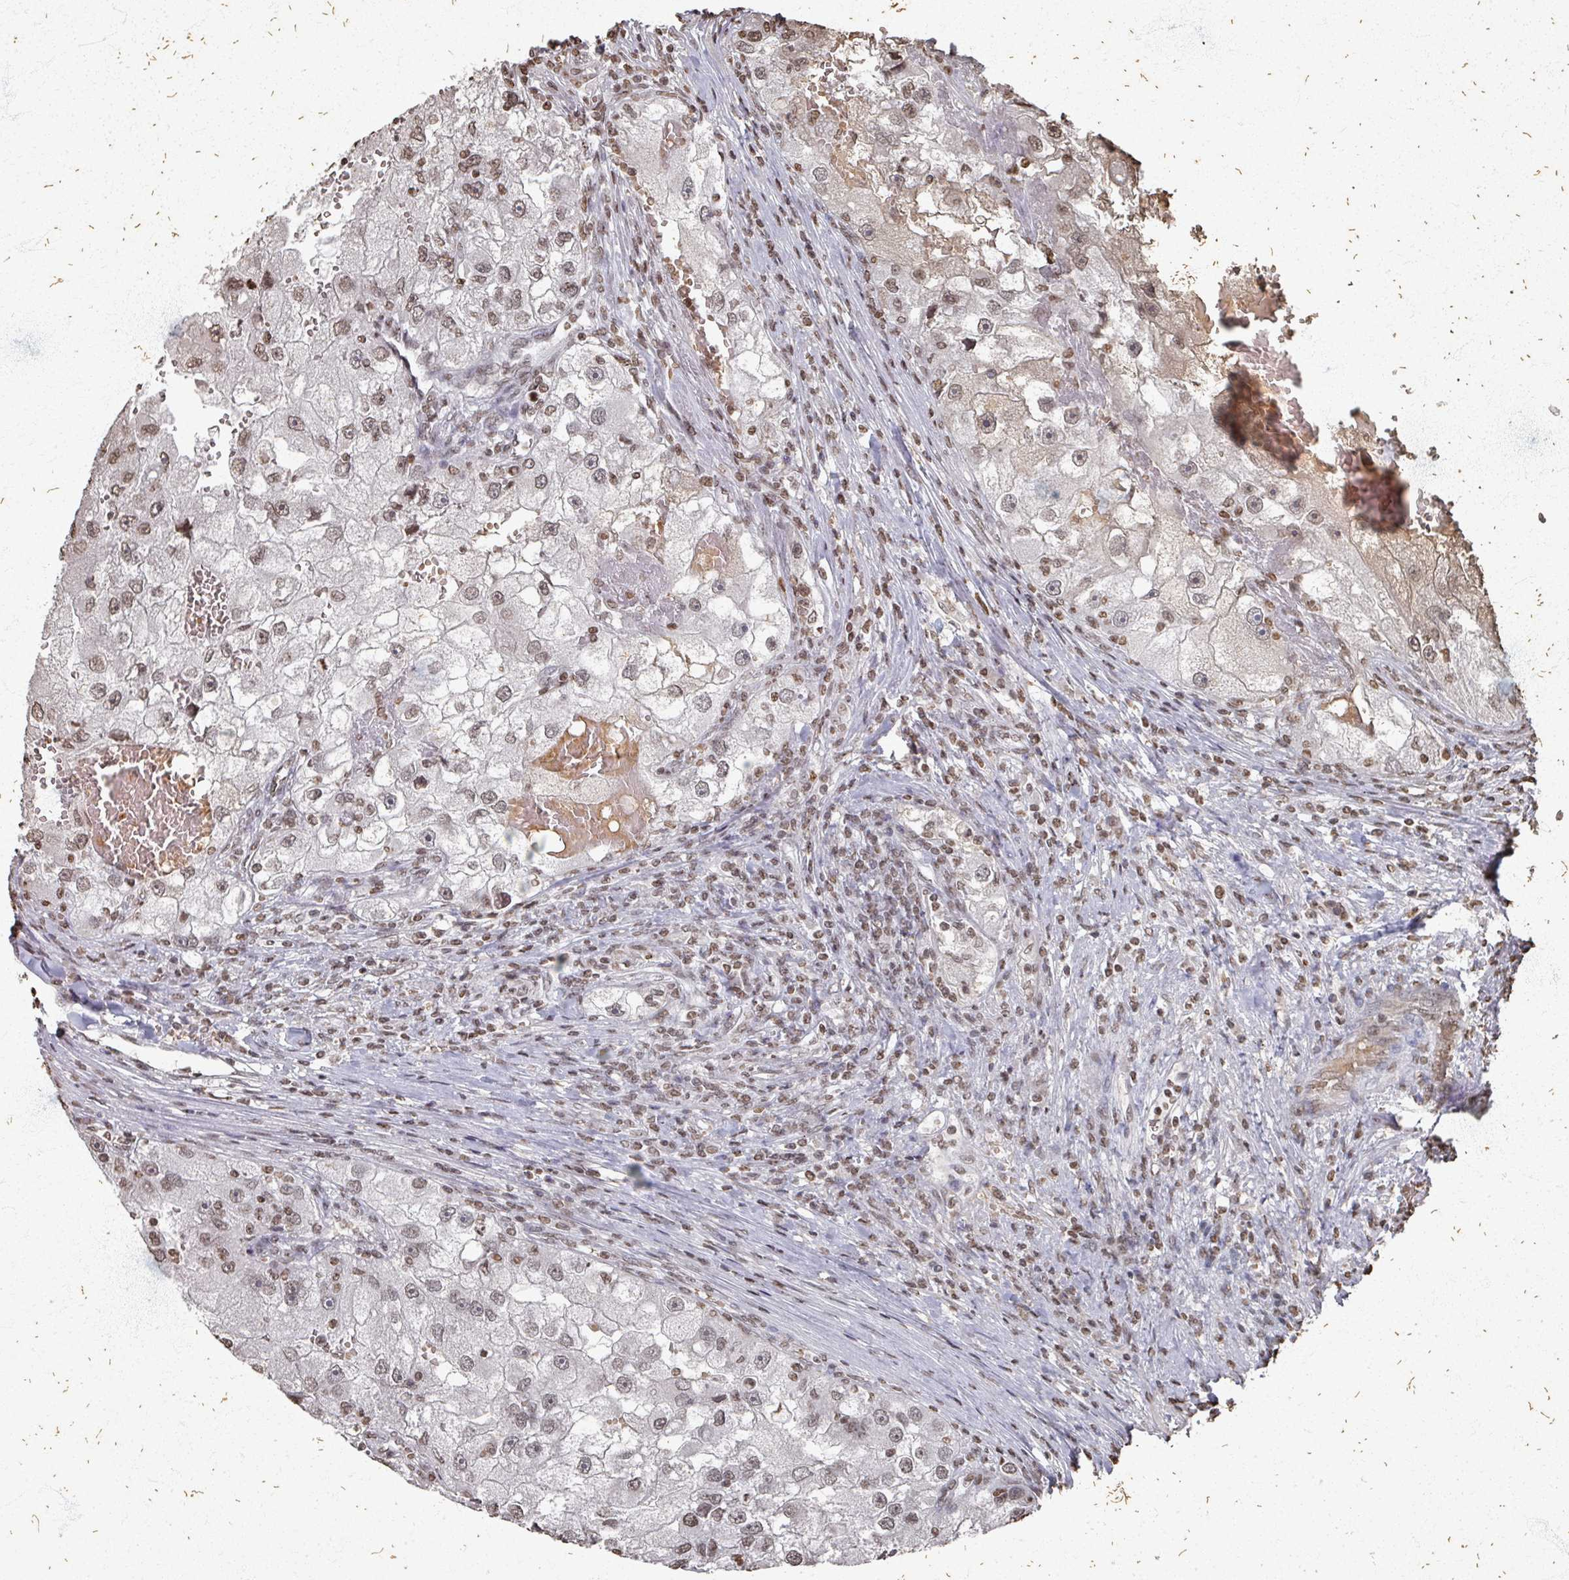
{"staining": {"intensity": "moderate", "quantity": ">75%", "location": "nuclear"}, "tissue": "renal cancer", "cell_type": "Tumor cells", "image_type": "cancer", "snomed": [{"axis": "morphology", "description": "Adenocarcinoma, NOS"}, {"axis": "topography", "description": "Kidney"}], "caption": "A histopathology image of human renal cancer stained for a protein demonstrates moderate nuclear brown staining in tumor cells. (Brightfield microscopy of DAB IHC at high magnification).", "gene": "DCUN1D5", "patient": {"sex": "male", "age": 63}}